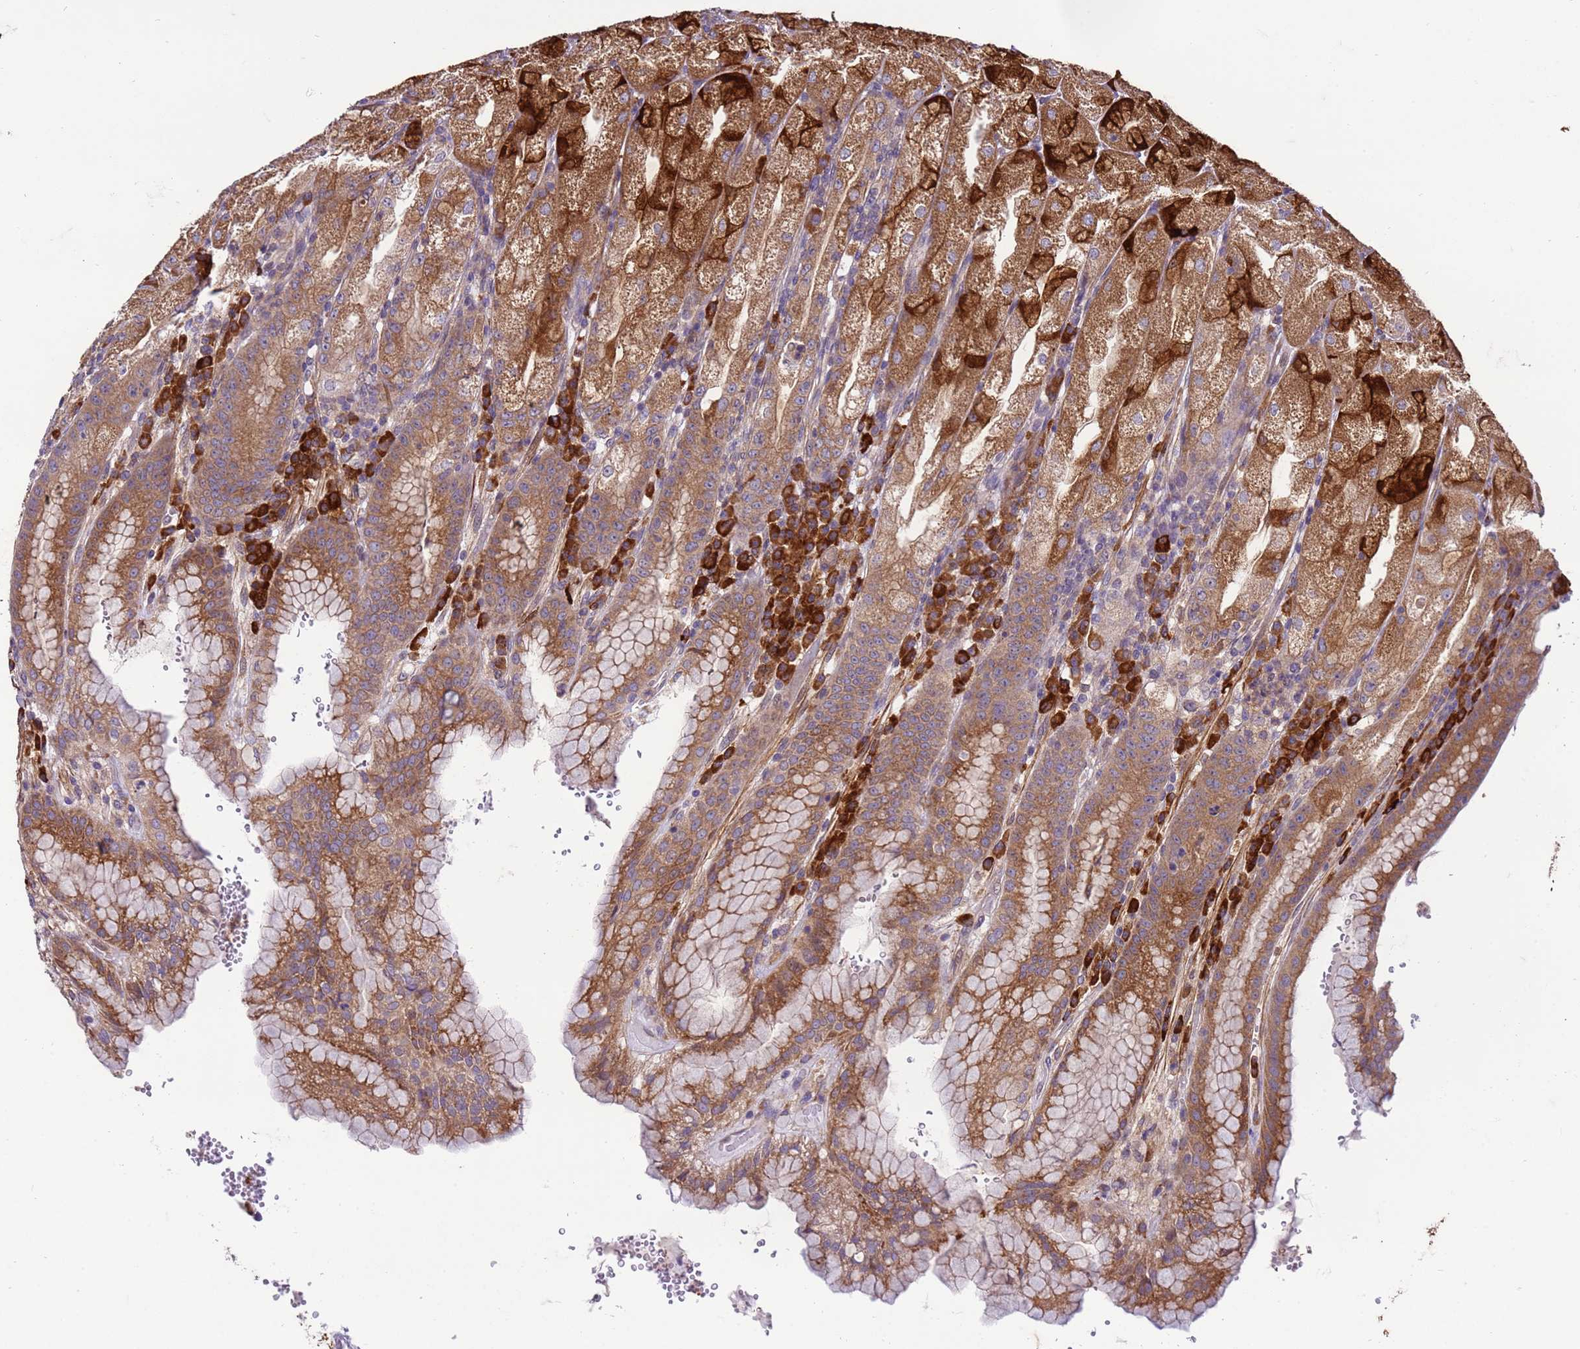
{"staining": {"intensity": "strong", "quantity": ">75%", "location": "cytoplasmic/membranous"}, "tissue": "stomach", "cell_type": "Glandular cells", "image_type": "normal", "snomed": [{"axis": "morphology", "description": "Normal tissue, NOS"}, {"axis": "topography", "description": "Stomach, upper"}], "caption": "The immunohistochemical stain shows strong cytoplasmic/membranous expression in glandular cells of normal stomach. (Brightfield microscopy of DAB IHC at high magnification).", "gene": "GEN1", "patient": {"sex": "male", "age": 52}}